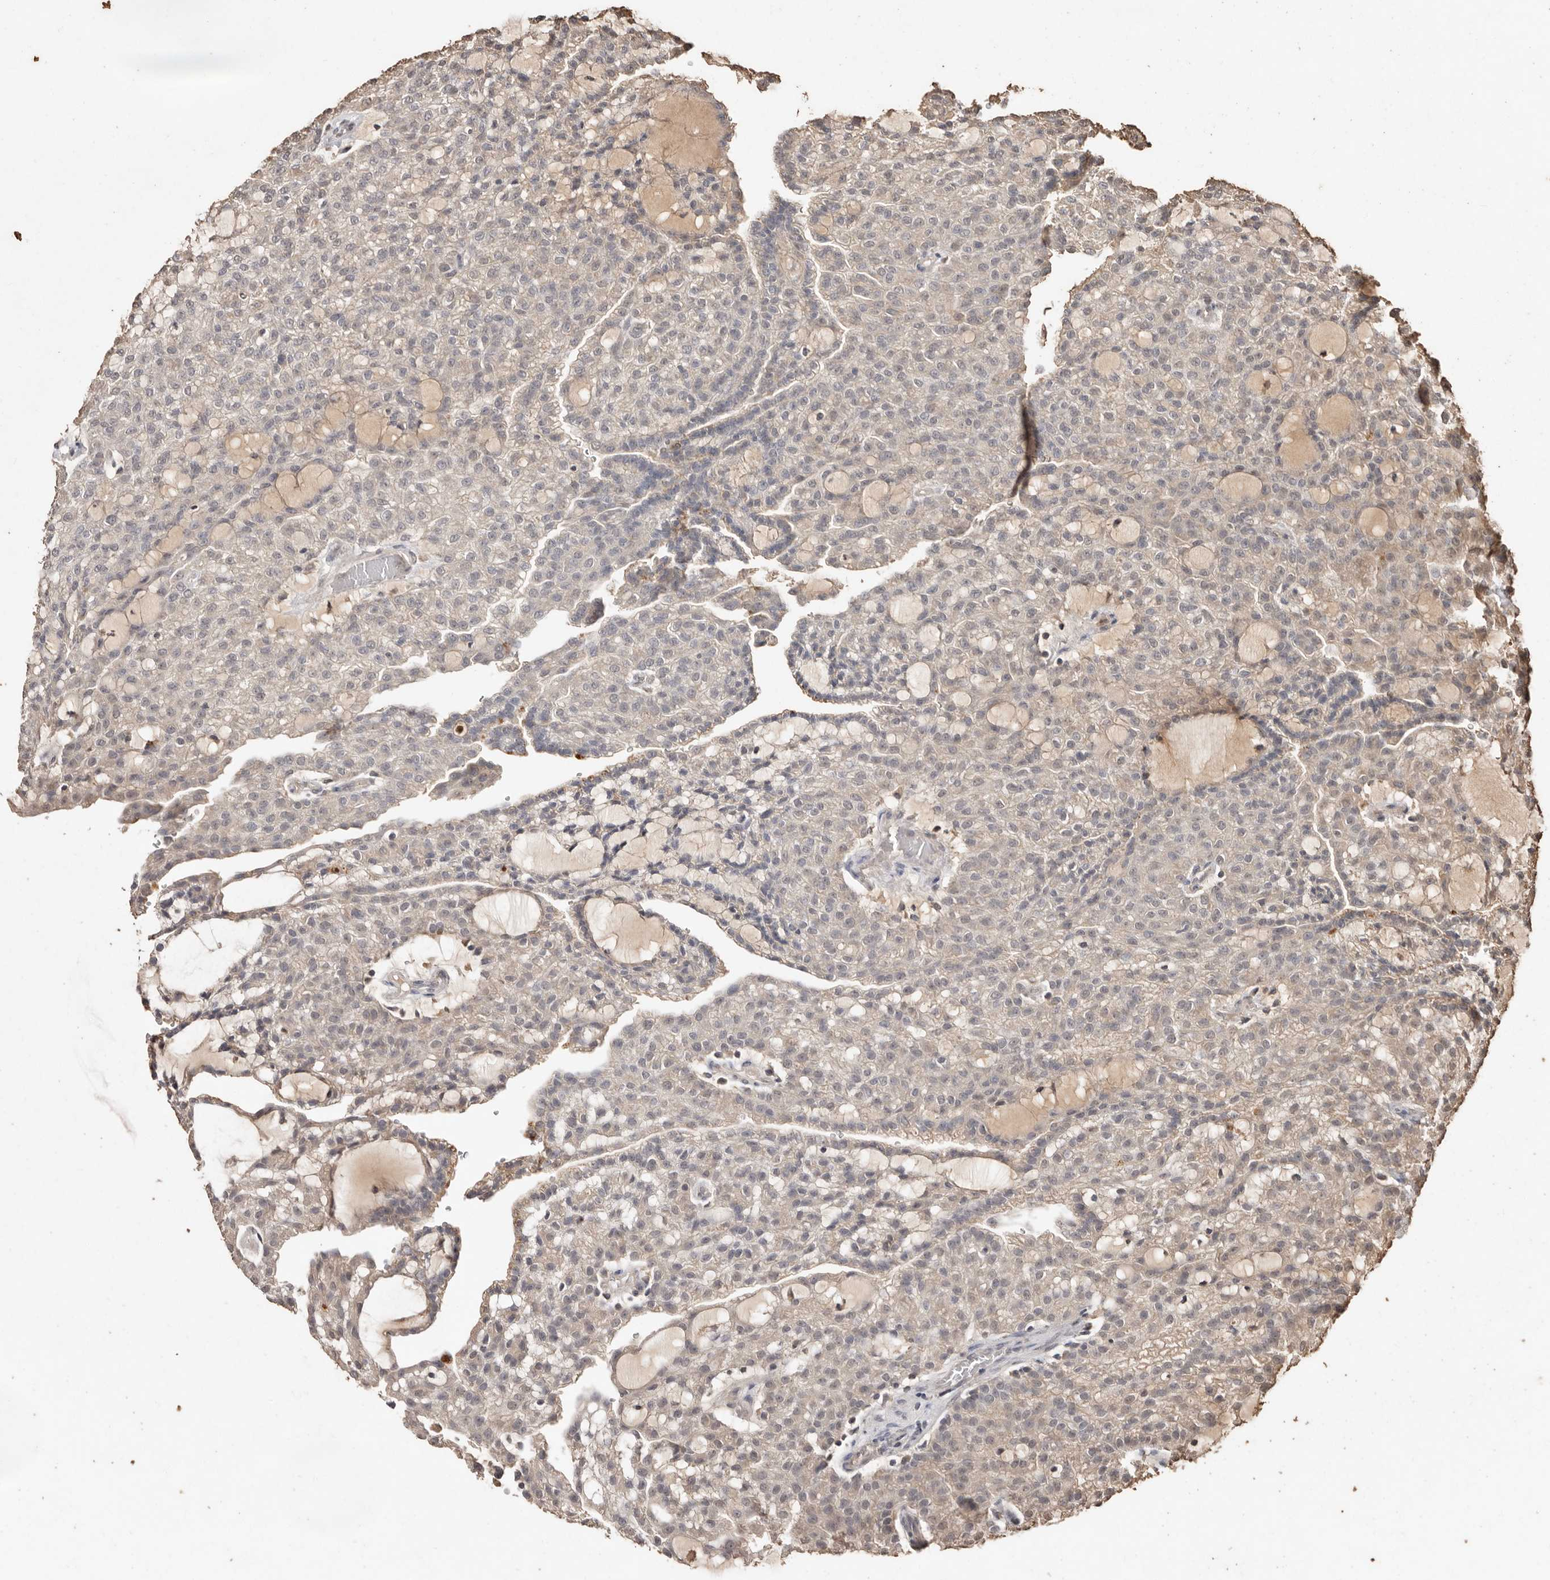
{"staining": {"intensity": "weak", "quantity": "<25%", "location": "cytoplasmic/membranous,nuclear"}, "tissue": "renal cancer", "cell_type": "Tumor cells", "image_type": "cancer", "snomed": [{"axis": "morphology", "description": "Adenocarcinoma, NOS"}, {"axis": "topography", "description": "Kidney"}], "caption": "An immunohistochemistry (IHC) image of renal cancer is shown. There is no staining in tumor cells of renal cancer.", "gene": "PKDCC", "patient": {"sex": "male", "age": 63}}